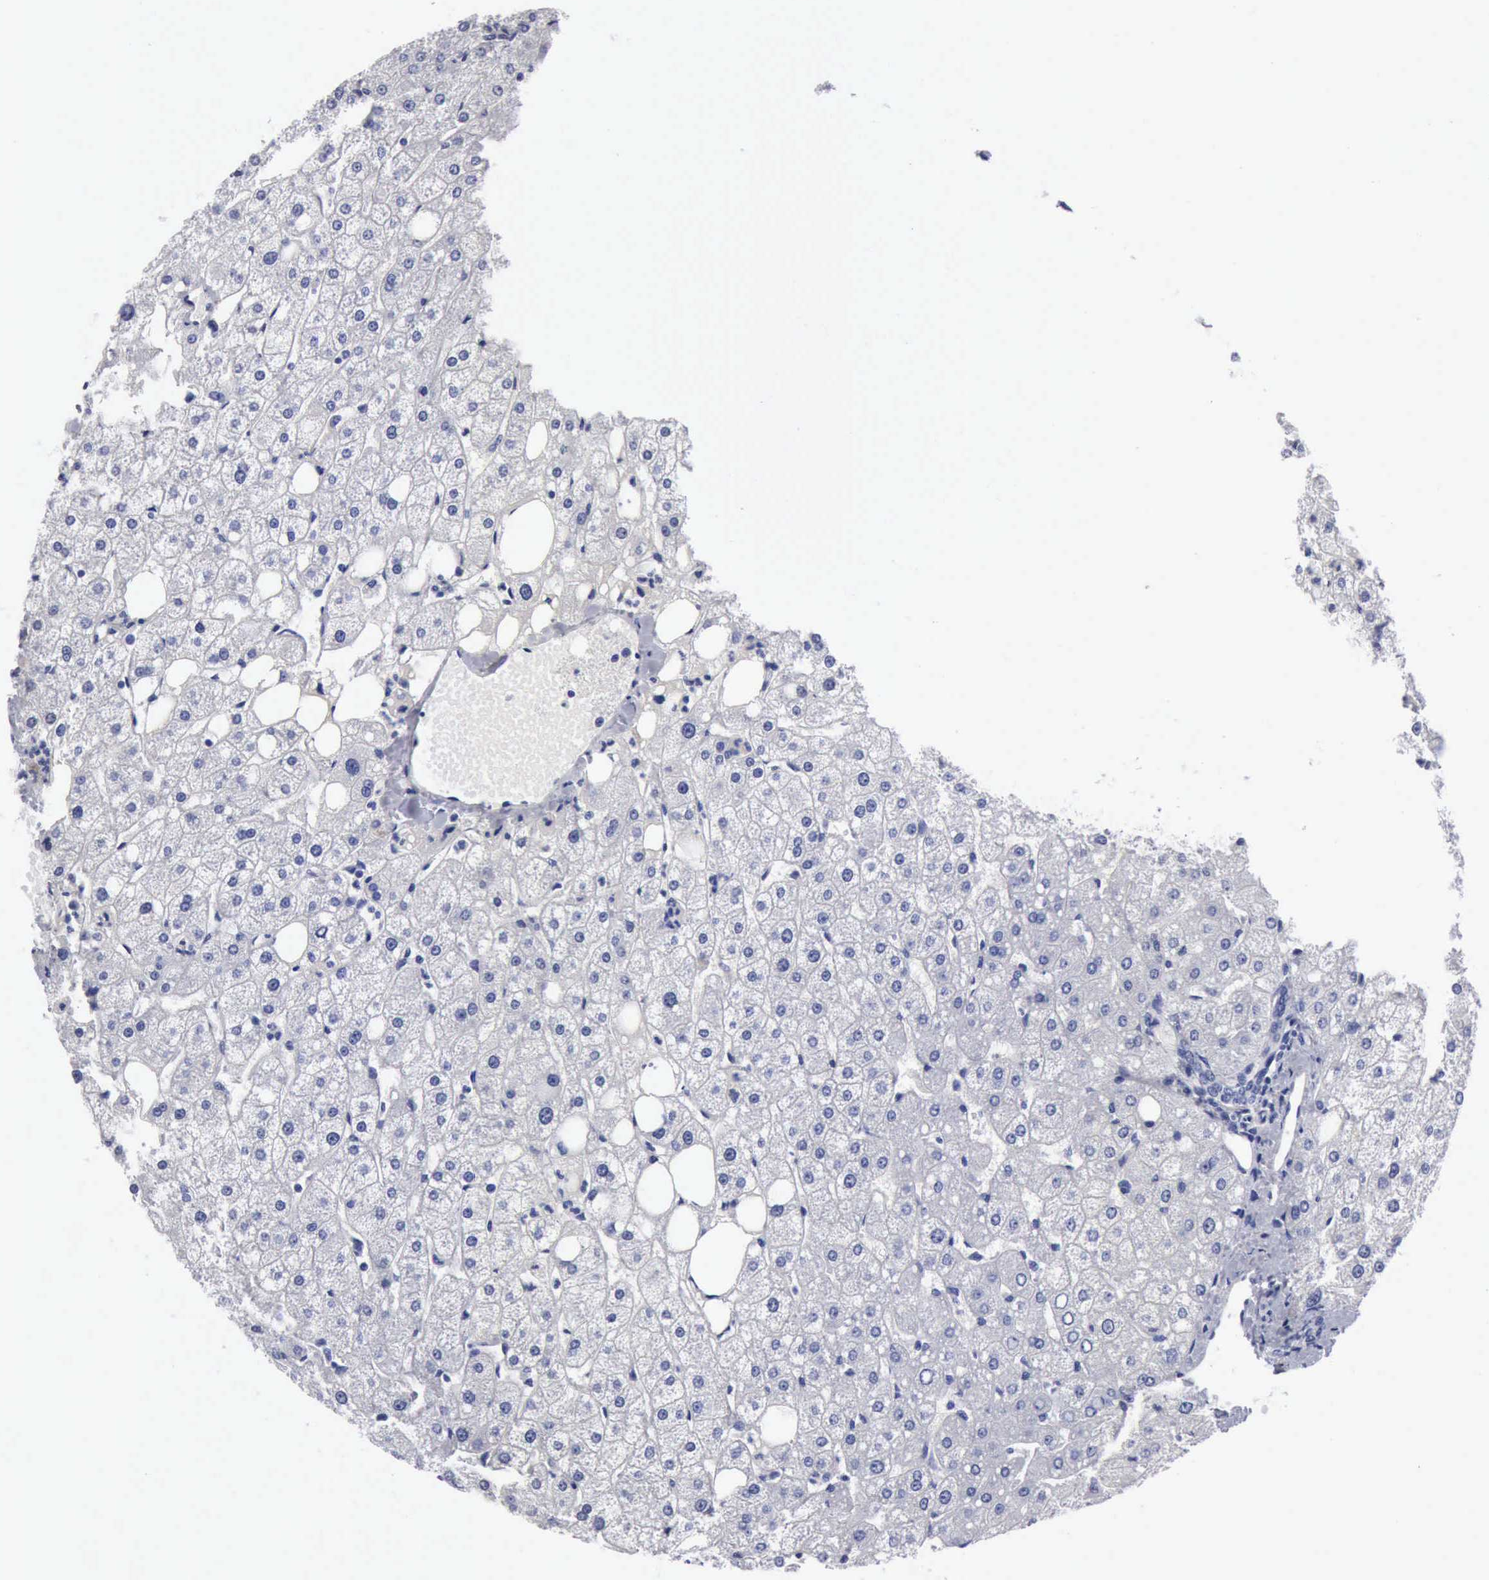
{"staining": {"intensity": "negative", "quantity": "none", "location": "none"}, "tissue": "liver", "cell_type": "Cholangiocytes", "image_type": "normal", "snomed": [{"axis": "morphology", "description": "Normal tissue, NOS"}, {"axis": "topography", "description": "Liver"}], "caption": "DAB immunohistochemical staining of normal liver displays no significant positivity in cholangiocytes.", "gene": "CYP19A1", "patient": {"sex": "male", "age": 35}}